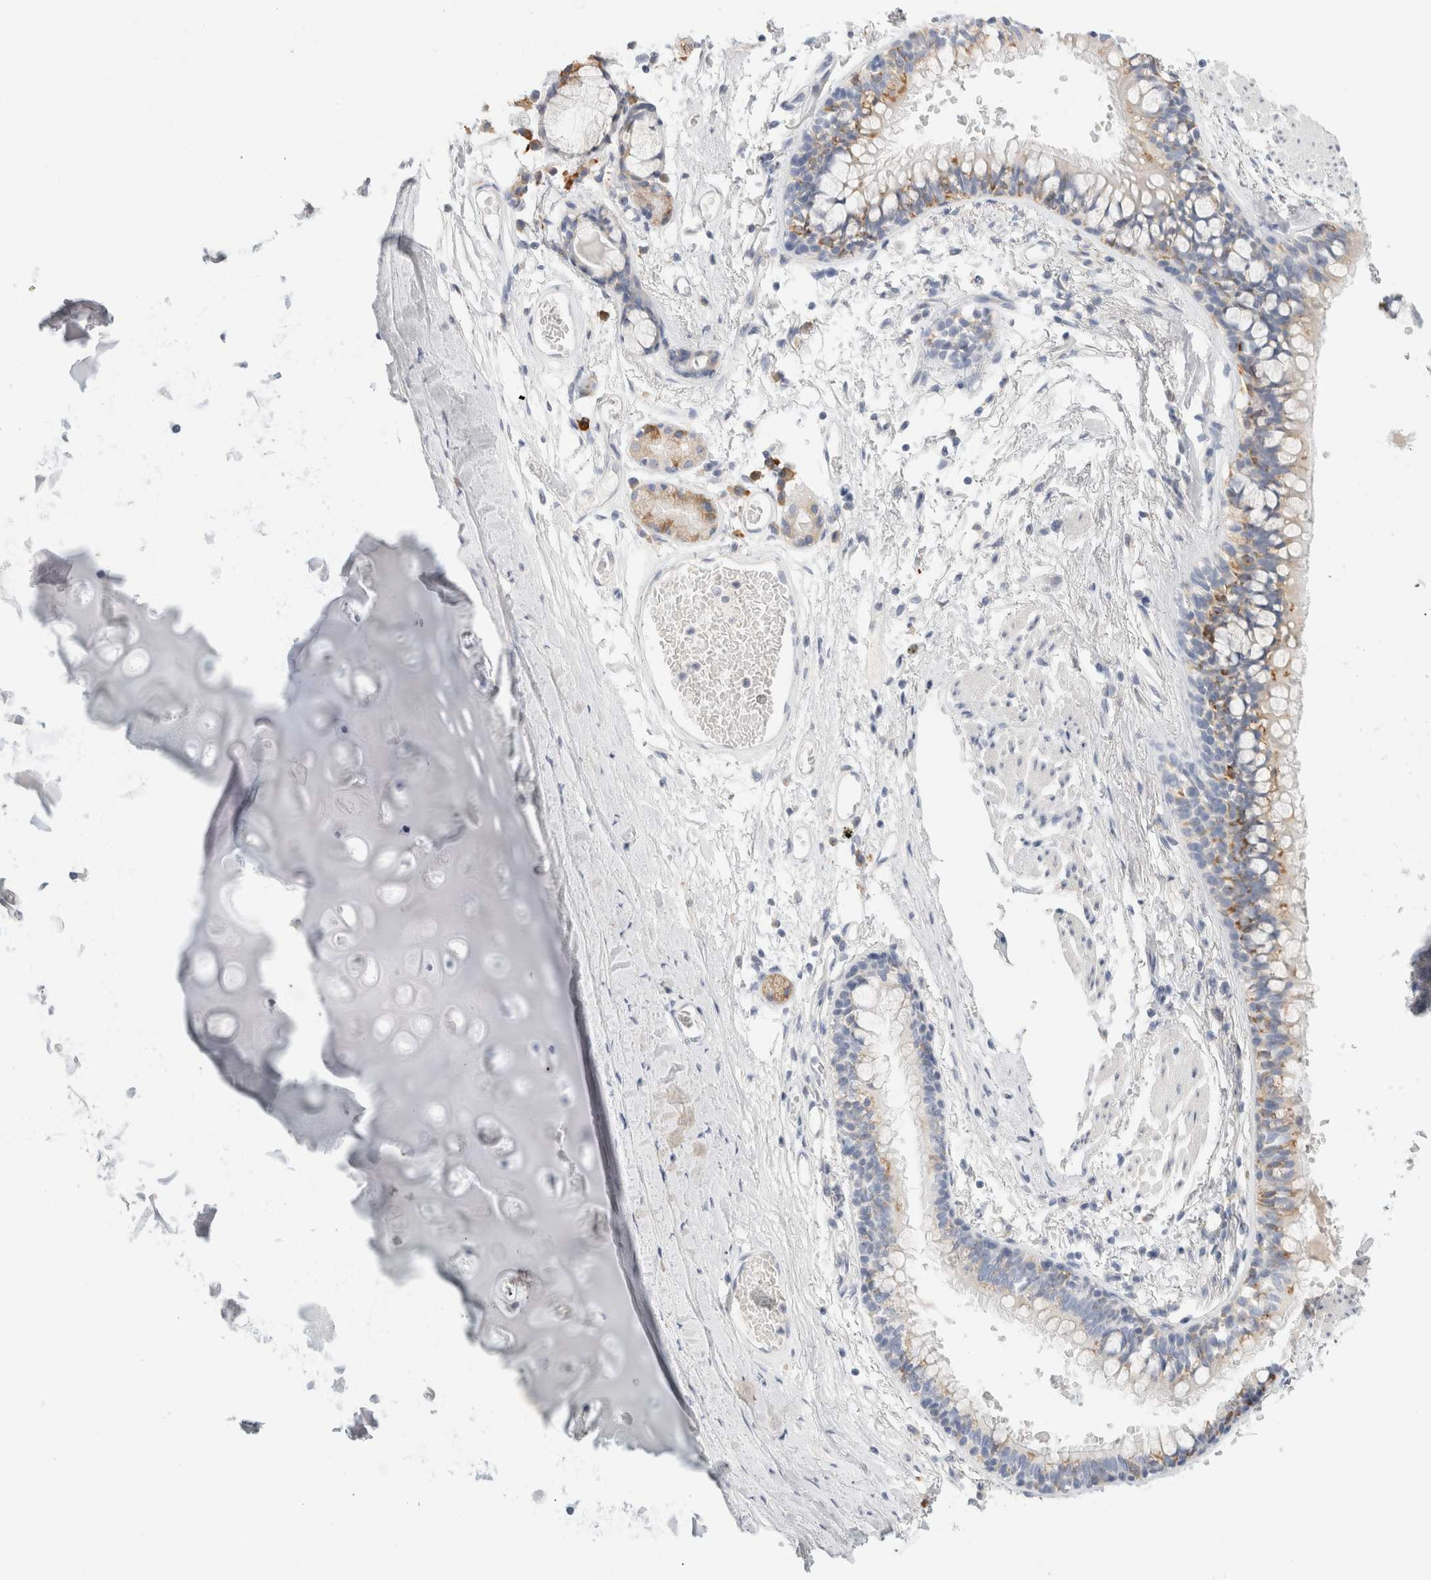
{"staining": {"intensity": "negative", "quantity": "none", "location": "none"}, "tissue": "adipose tissue", "cell_type": "Adipocytes", "image_type": "normal", "snomed": [{"axis": "morphology", "description": "Normal tissue, NOS"}, {"axis": "topography", "description": "Cartilage tissue"}, {"axis": "topography", "description": "Bronchus"}], "caption": "Photomicrograph shows no significant protein expression in adipocytes of unremarkable adipose tissue. Nuclei are stained in blue.", "gene": "CSK", "patient": {"sex": "female", "age": 73}}